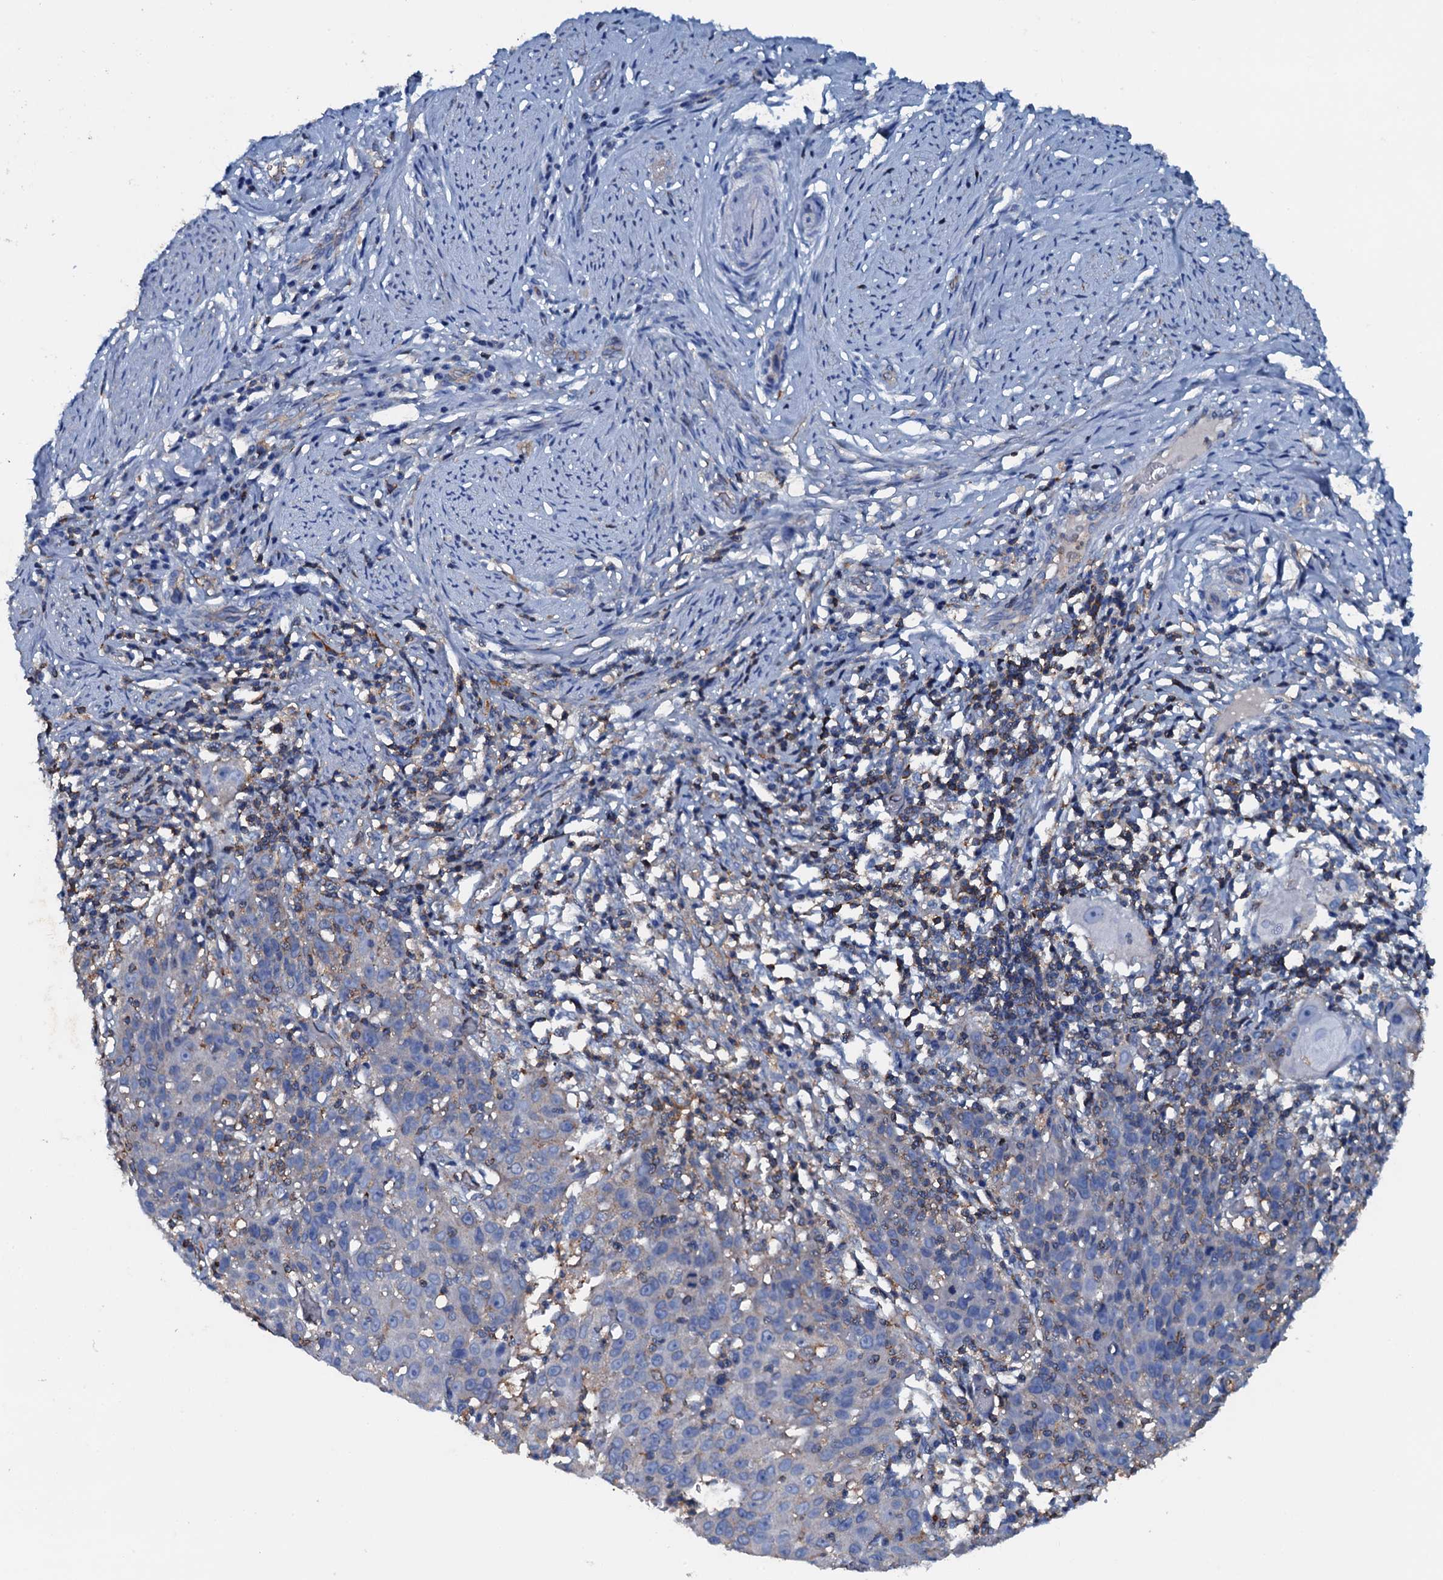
{"staining": {"intensity": "negative", "quantity": "none", "location": "none"}, "tissue": "cervical cancer", "cell_type": "Tumor cells", "image_type": "cancer", "snomed": [{"axis": "morphology", "description": "Squamous cell carcinoma, NOS"}, {"axis": "topography", "description": "Cervix"}], "caption": "The IHC image has no significant staining in tumor cells of cervical squamous cell carcinoma tissue.", "gene": "MS4A4E", "patient": {"sex": "female", "age": 50}}